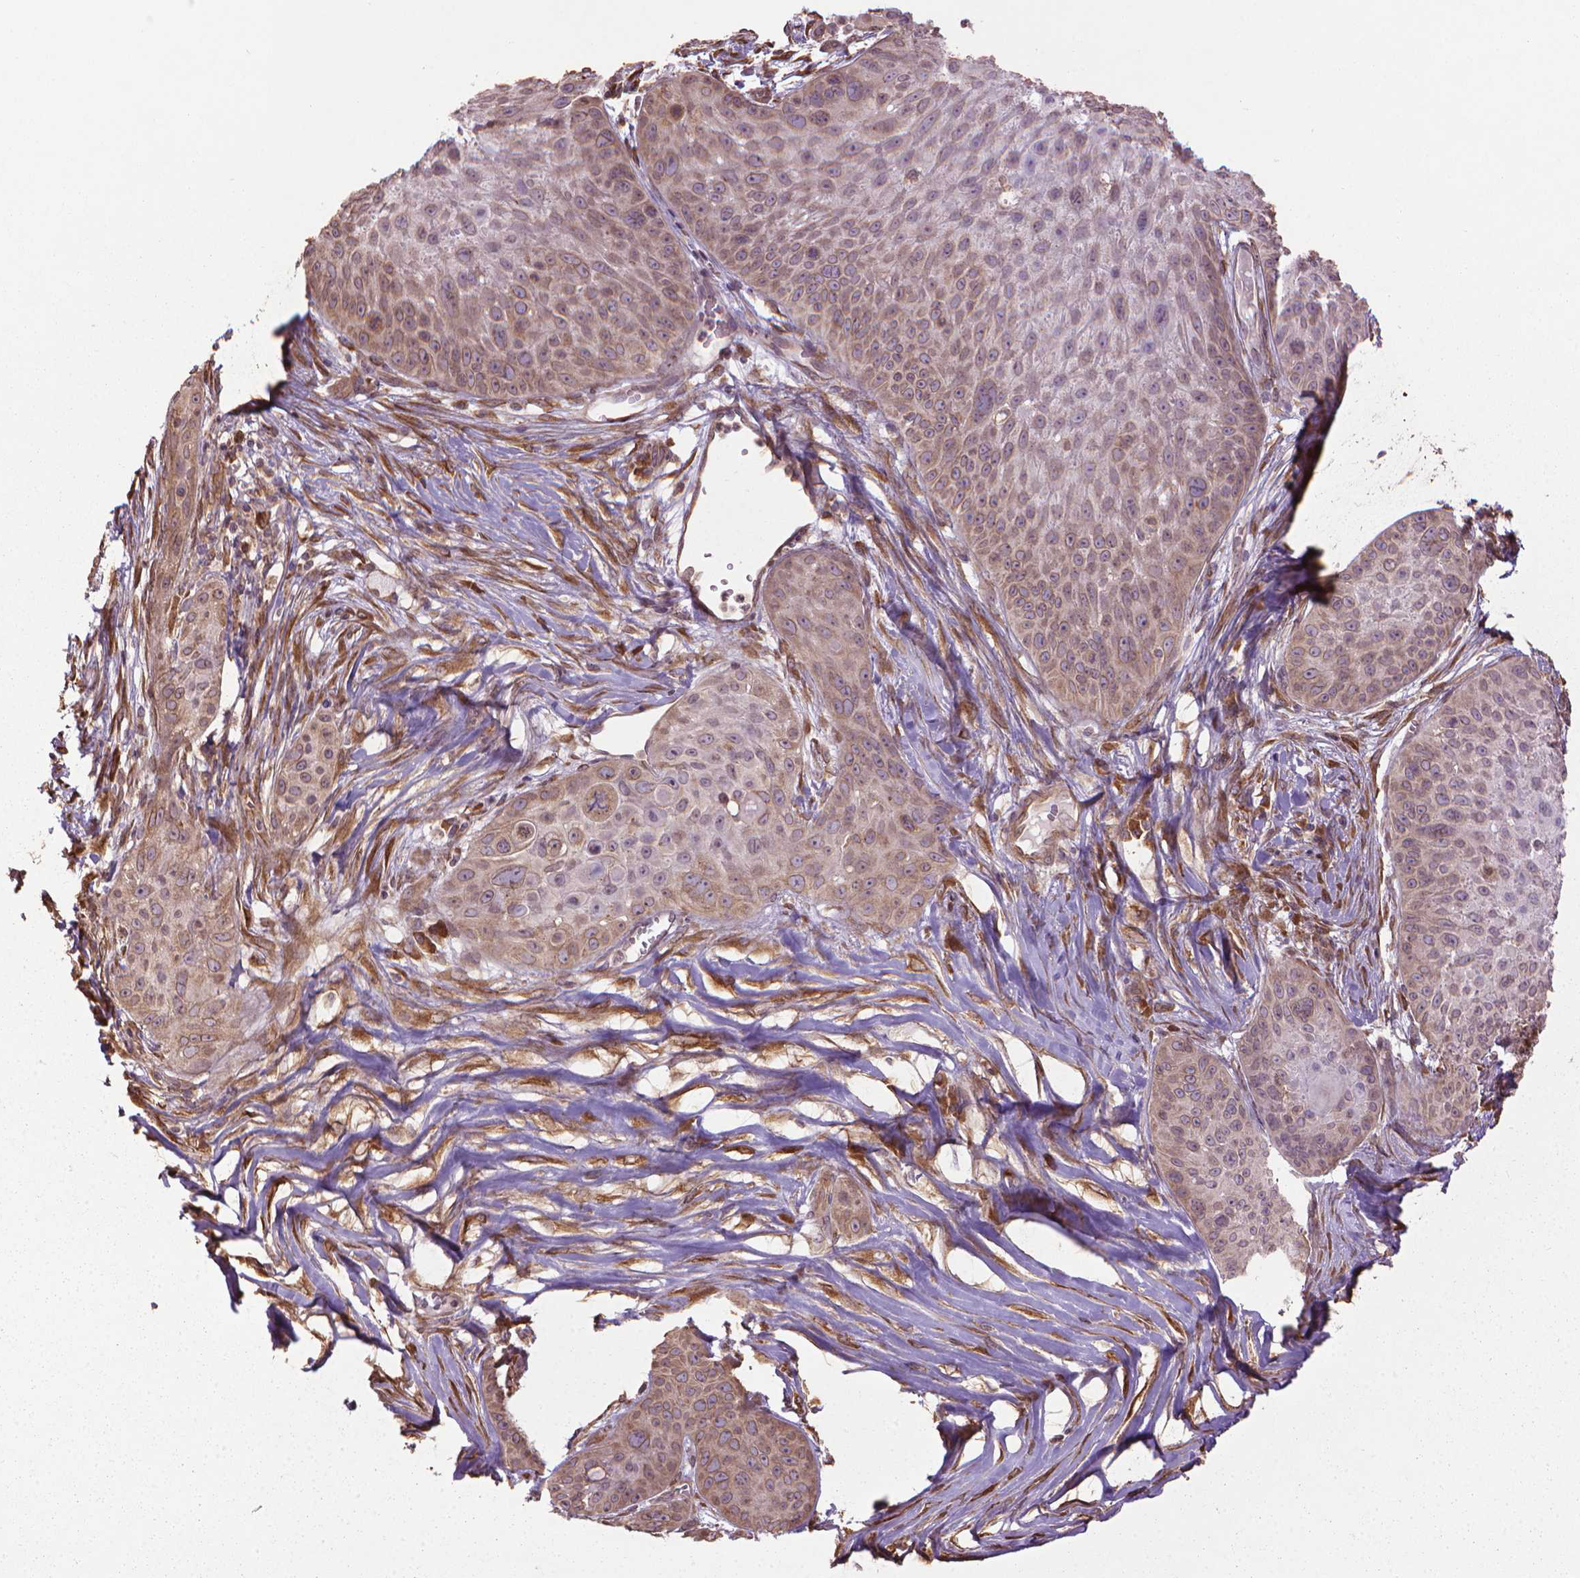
{"staining": {"intensity": "moderate", "quantity": ">75%", "location": "cytoplasmic/membranous"}, "tissue": "skin cancer", "cell_type": "Tumor cells", "image_type": "cancer", "snomed": [{"axis": "morphology", "description": "Squamous cell carcinoma, NOS"}, {"axis": "topography", "description": "Skin"}, {"axis": "topography", "description": "Anal"}], "caption": "Immunohistochemistry (IHC) photomicrograph of skin cancer stained for a protein (brown), which shows medium levels of moderate cytoplasmic/membranous positivity in about >75% of tumor cells.", "gene": "GAS1", "patient": {"sex": "female", "age": 75}}